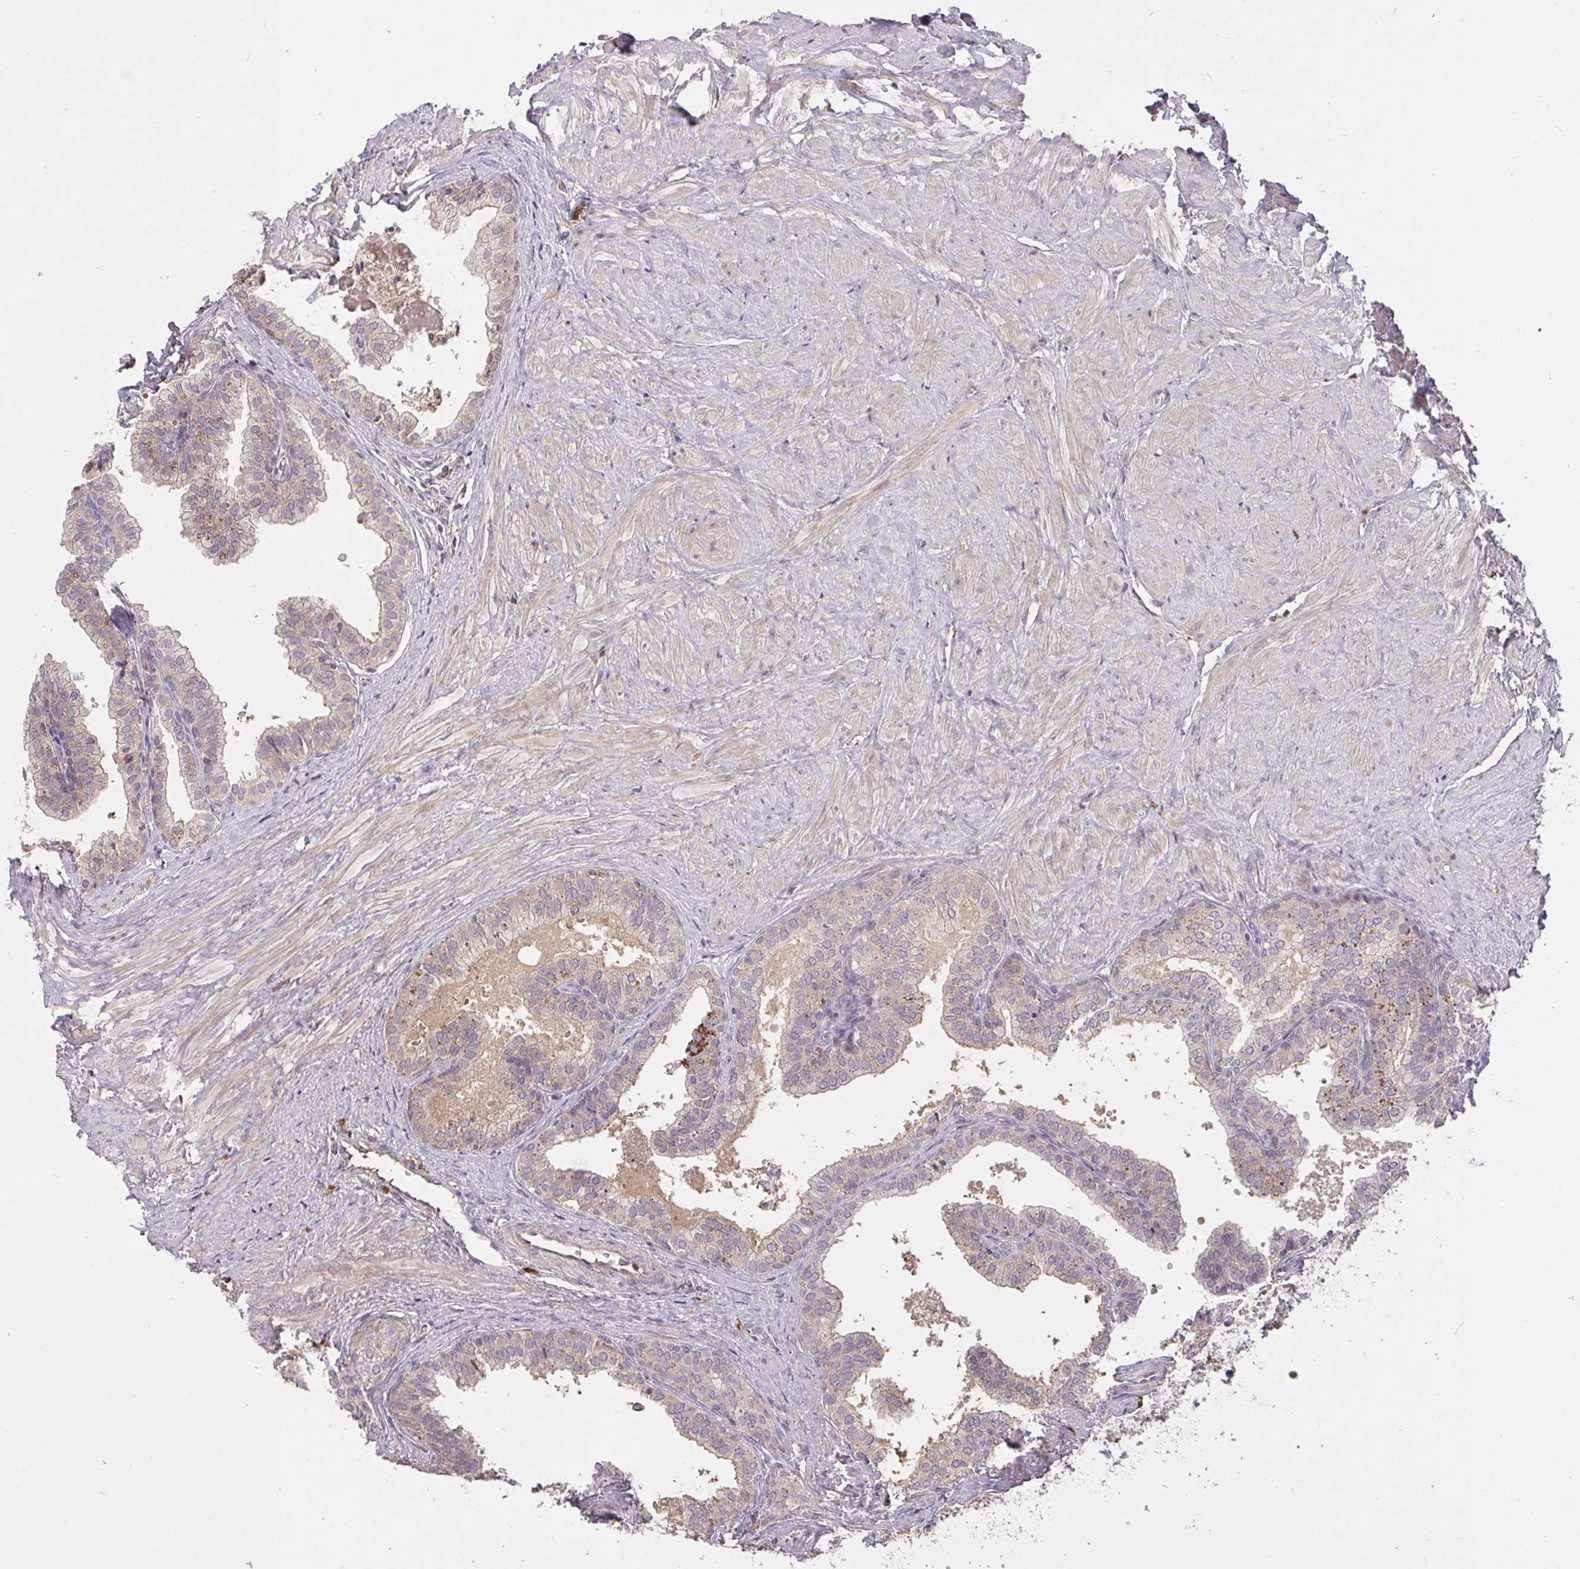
{"staining": {"intensity": "weak", "quantity": "<25%", "location": "cytoplasmic/membranous"}, "tissue": "prostate", "cell_type": "Glandular cells", "image_type": "normal", "snomed": [{"axis": "morphology", "description": "Normal tissue, NOS"}, {"axis": "topography", "description": "Prostate"}, {"axis": "topography", "description": "Peripheral nerve tissue"}], "caption": "The immunohistochemistry (IHC) micrograph has no significant staining in glandular cells of prostate.", "gene": "FCER1A", "patient": {"sex": "male", "age": 55}}